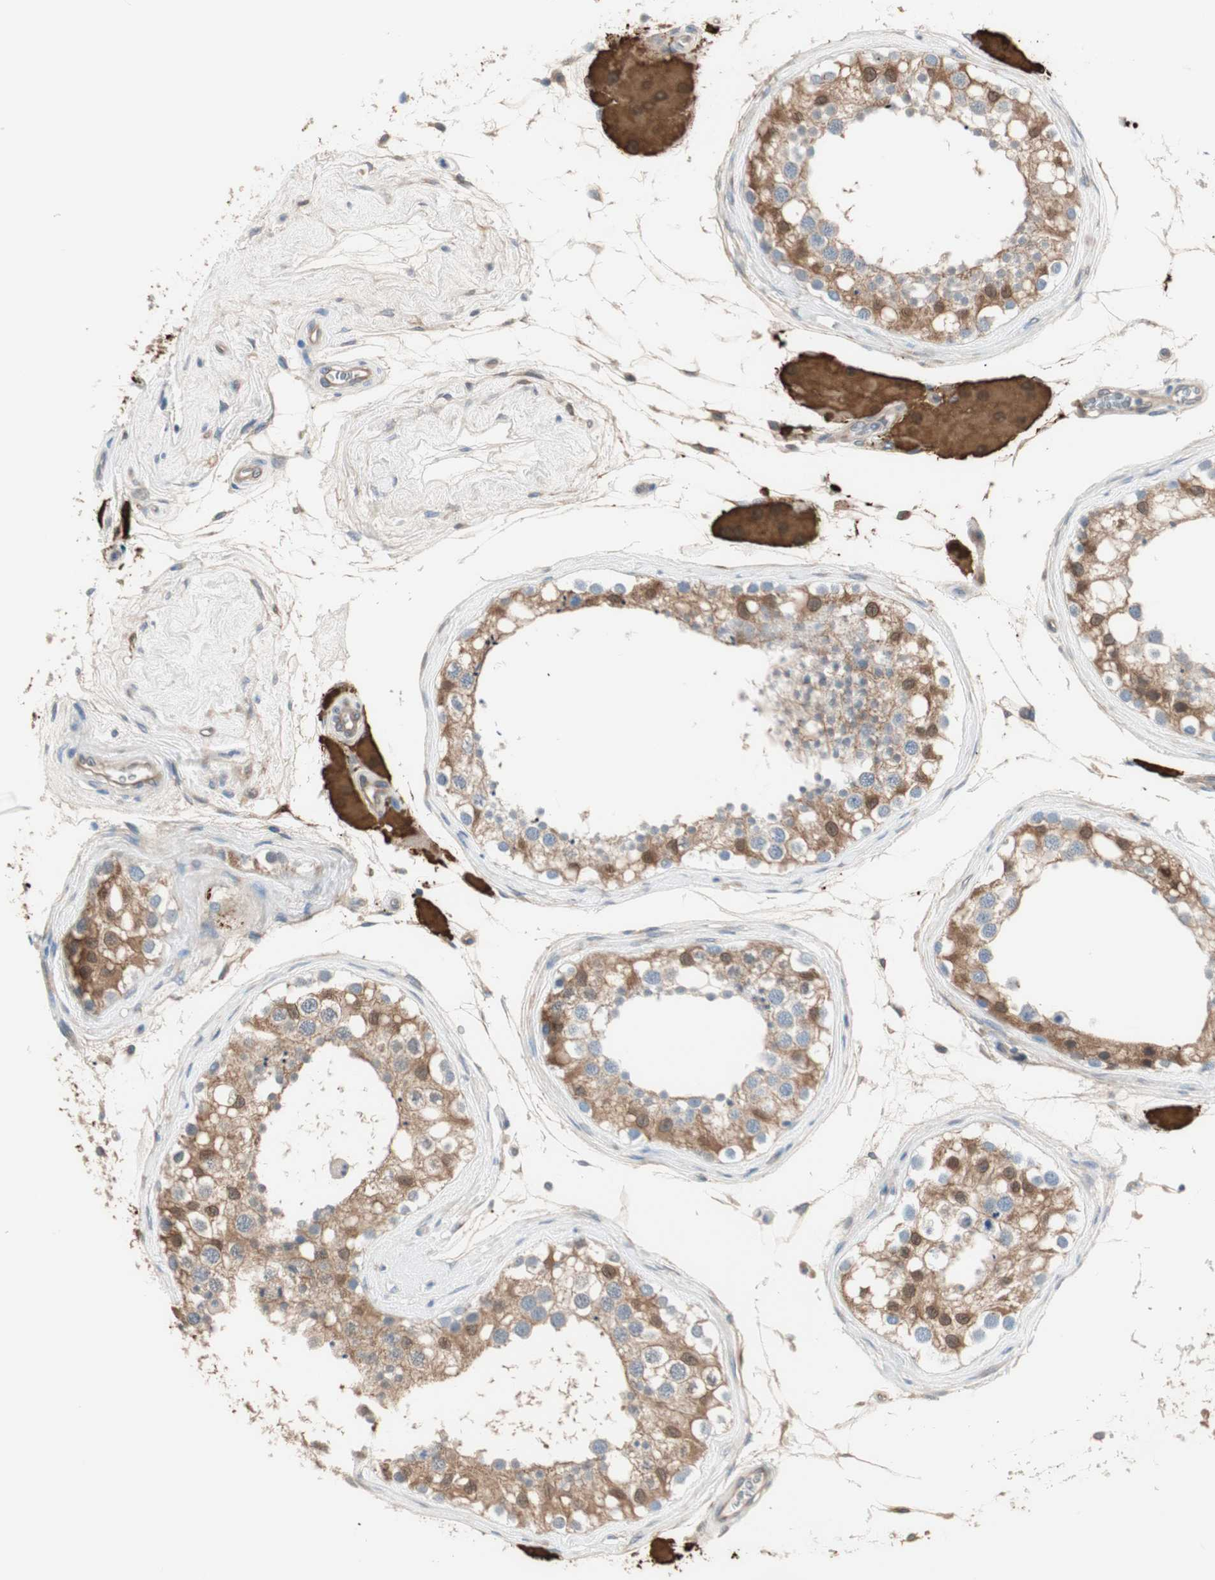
{"staining": {"intensity": "moderate", "quantity": ">75%", "location": "cytoplasmic/membranous,nuclear"}, "tissue": "testis", "cell_type": "Cells in seminiferous ducts", "image_type": "normal", "snomed": [{"axis": "morphology", "description": "Normal tissue, NOS"}, {"axis": "topography", "description": "Testis"}], "caption": "This image demonstrates immunohistochemistry staining of unremarkable testis, with medium moderate cytoplasmic/membranous,nuclear positivity in approximately >75% of cells in seminiferous ducts.", "gene": "CDK3", "patient": {"sex": "male", "age": 68}}